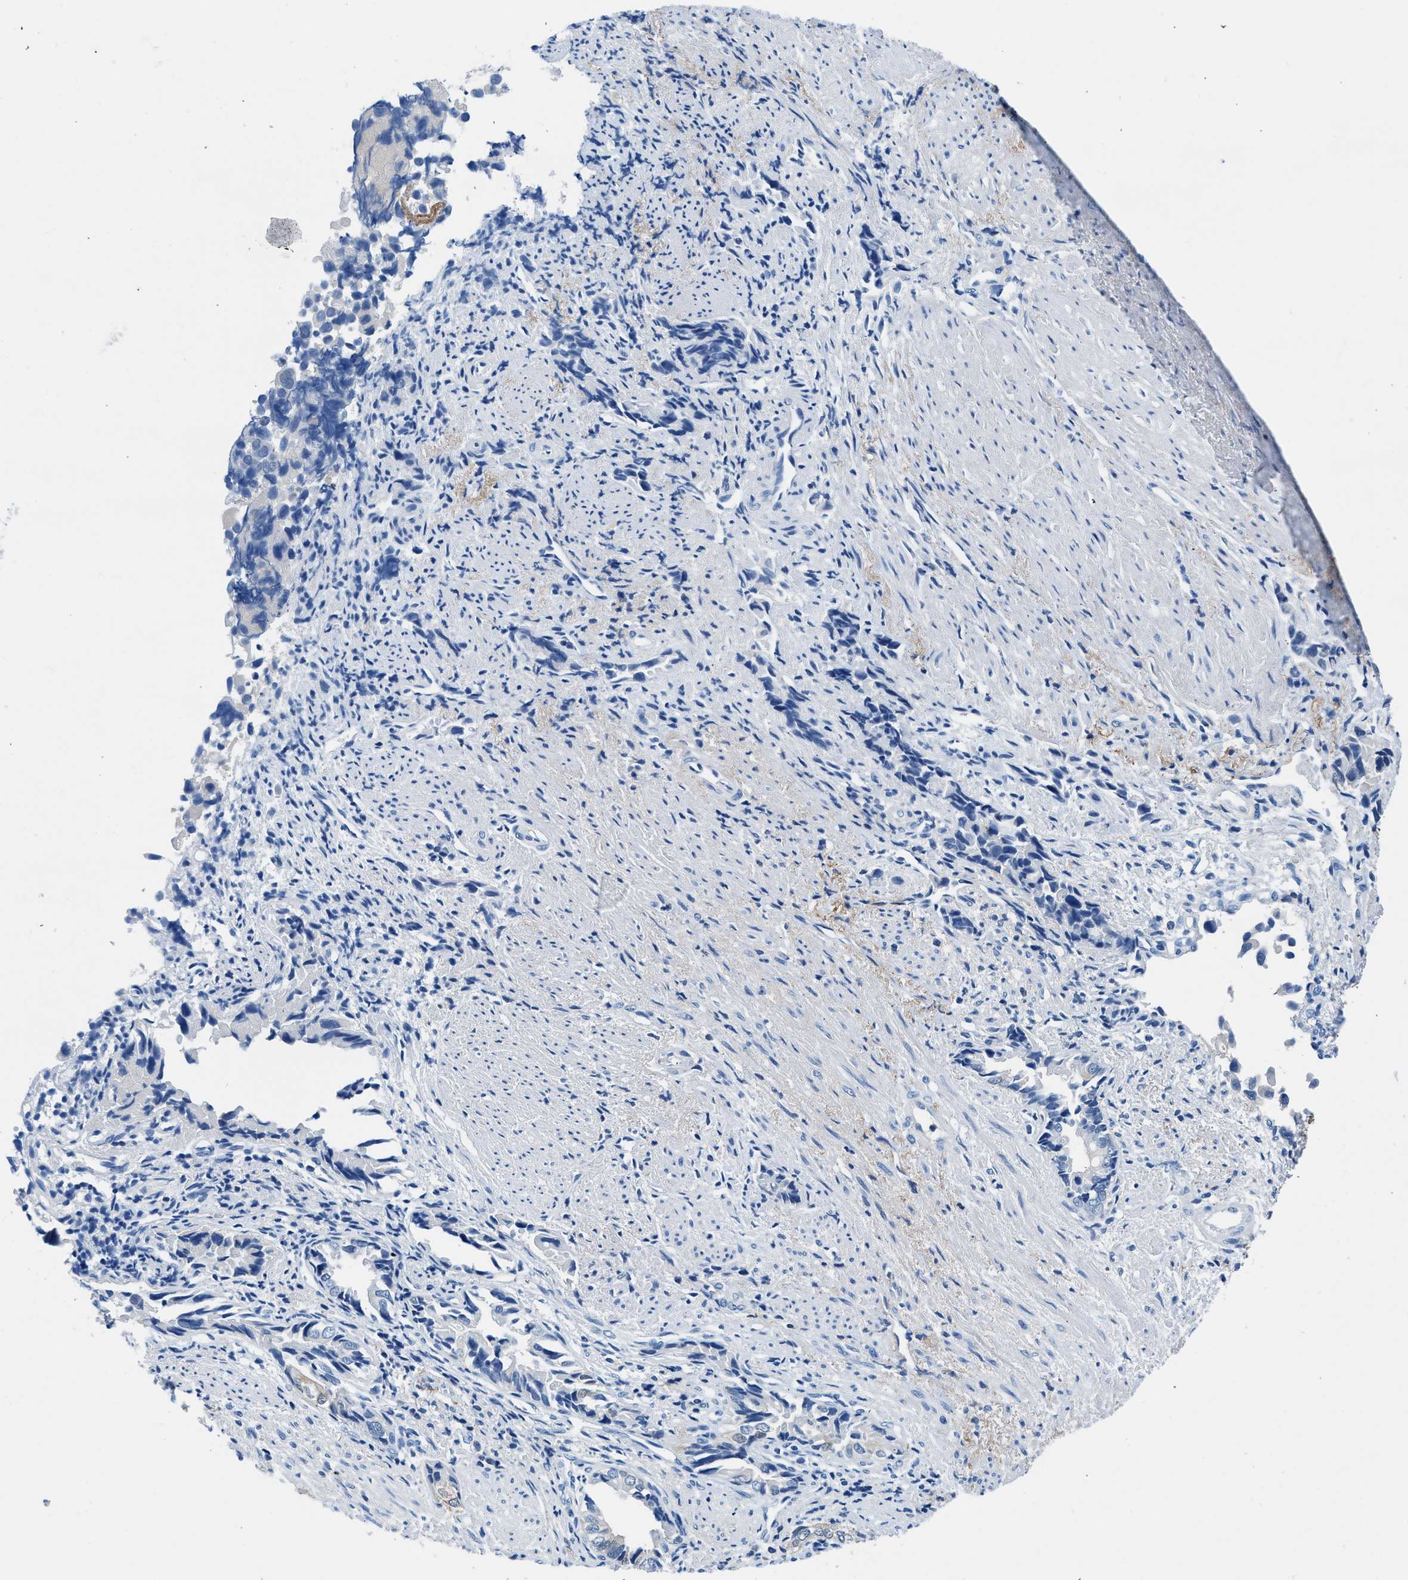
{"staining": {"intensity": "negative", "quantity": "none", "location": "none"}, "tissue": "liver cancer", "cell_type": "Tumor cells", "image_type": "cancer", "snomed": [{"axis": "morphology", "description": "Cholangiocarcinoma"}, {"axis": "topography", "description": "Liver"}], "caption": "A histopathology image of human cholangiocarcinoma (liver) is negative for staining in tumor cells.", "gene": "FADS6", "patient": {"sex": "female", "age": 79}}